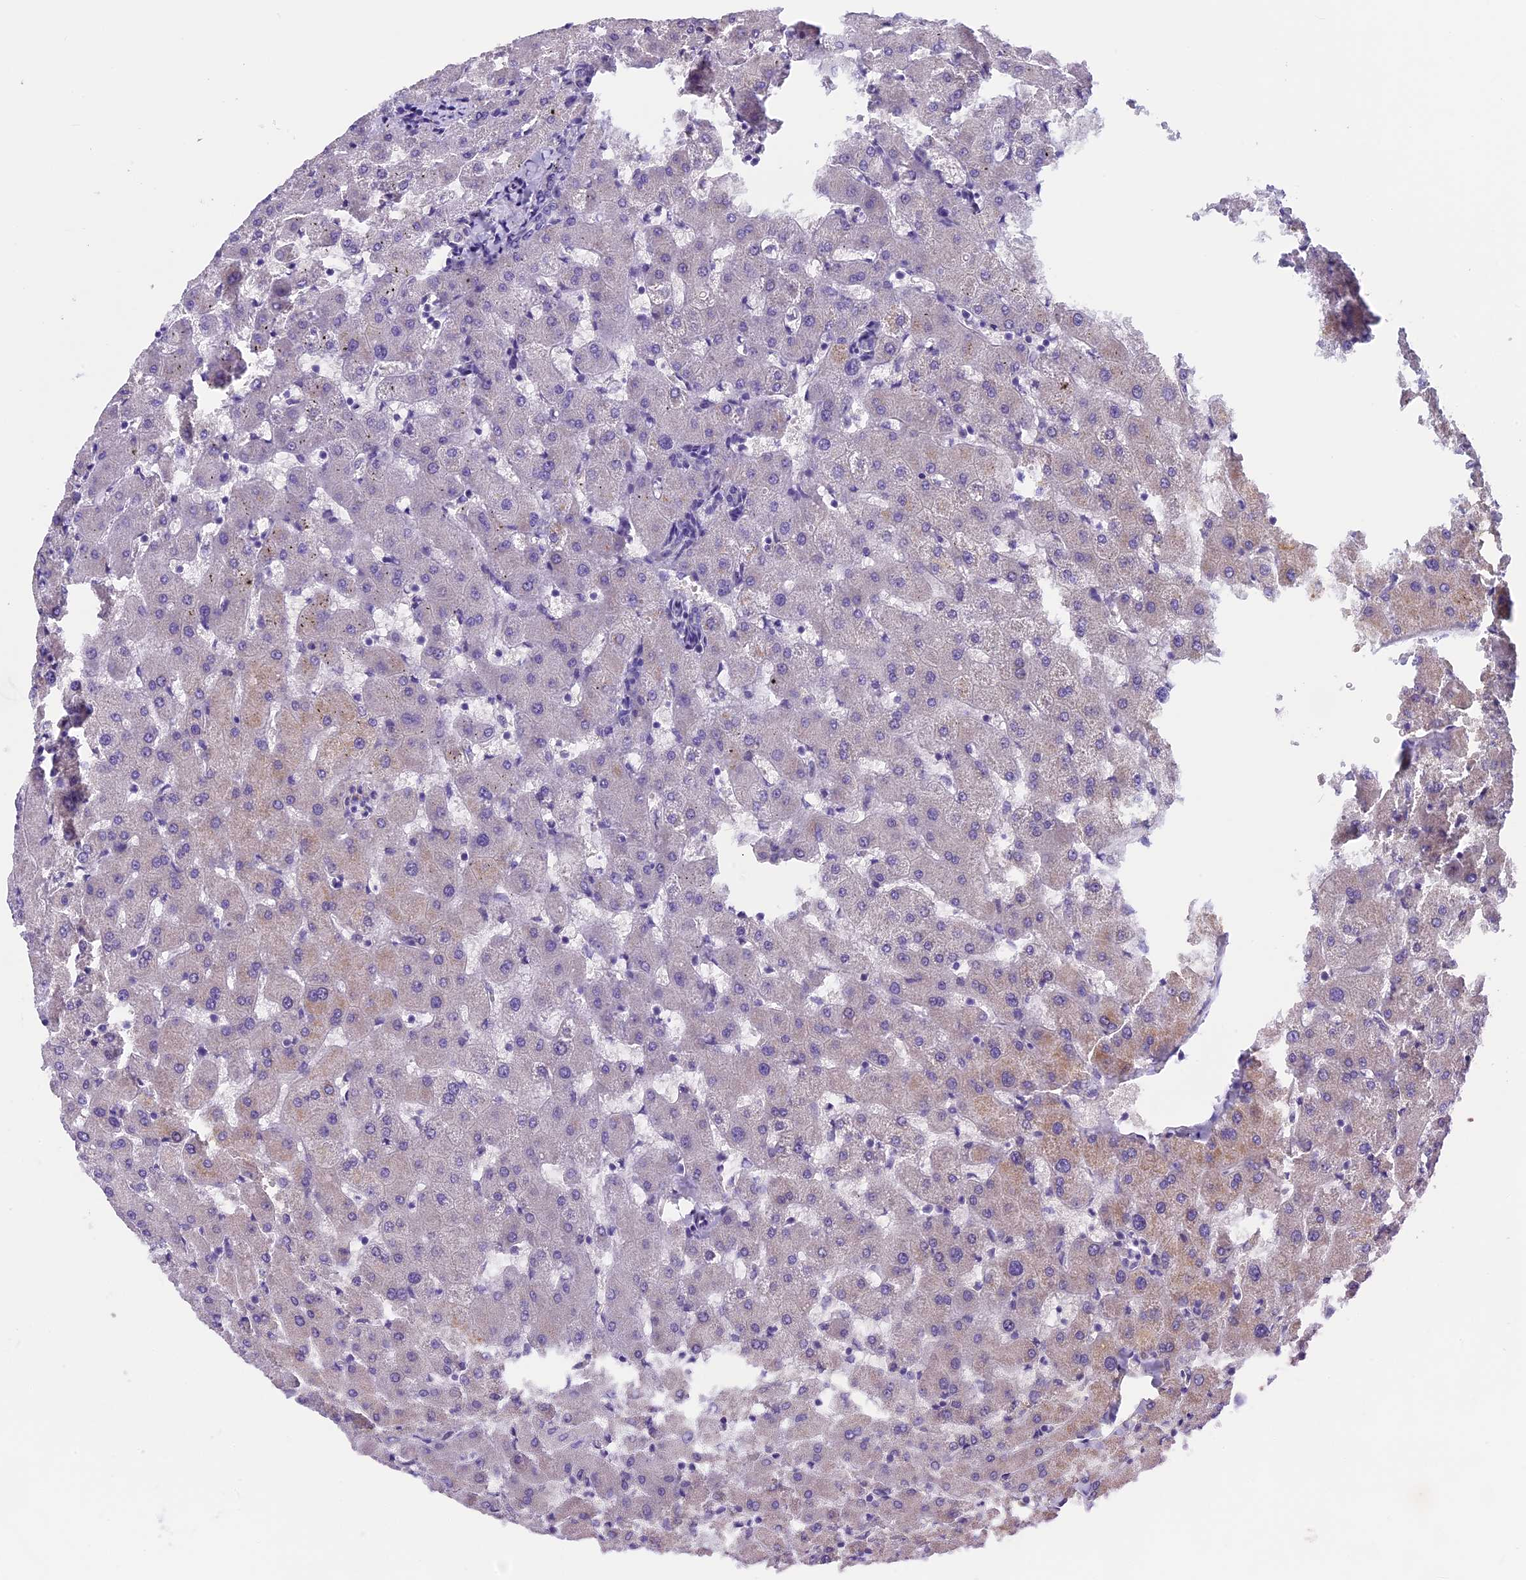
{"staining": {"intensity": "weak", "quantity": "<25%", "location": "cytoplasmic/membranous"}, "tissue": "liver", "cell_type": "Cholangiocytes", "image_type": "normal", "snomed": [{"axis": "morphology", "description": "Normal tissue, NOS"}, {"axis": "topography", "description": "Liver"}], "caption": "Micrograph shows no significant protein staining in cholangiocytes of benign liver.", "gene": "ZNF317", "patient": {"sex": "female", "age": 63}}